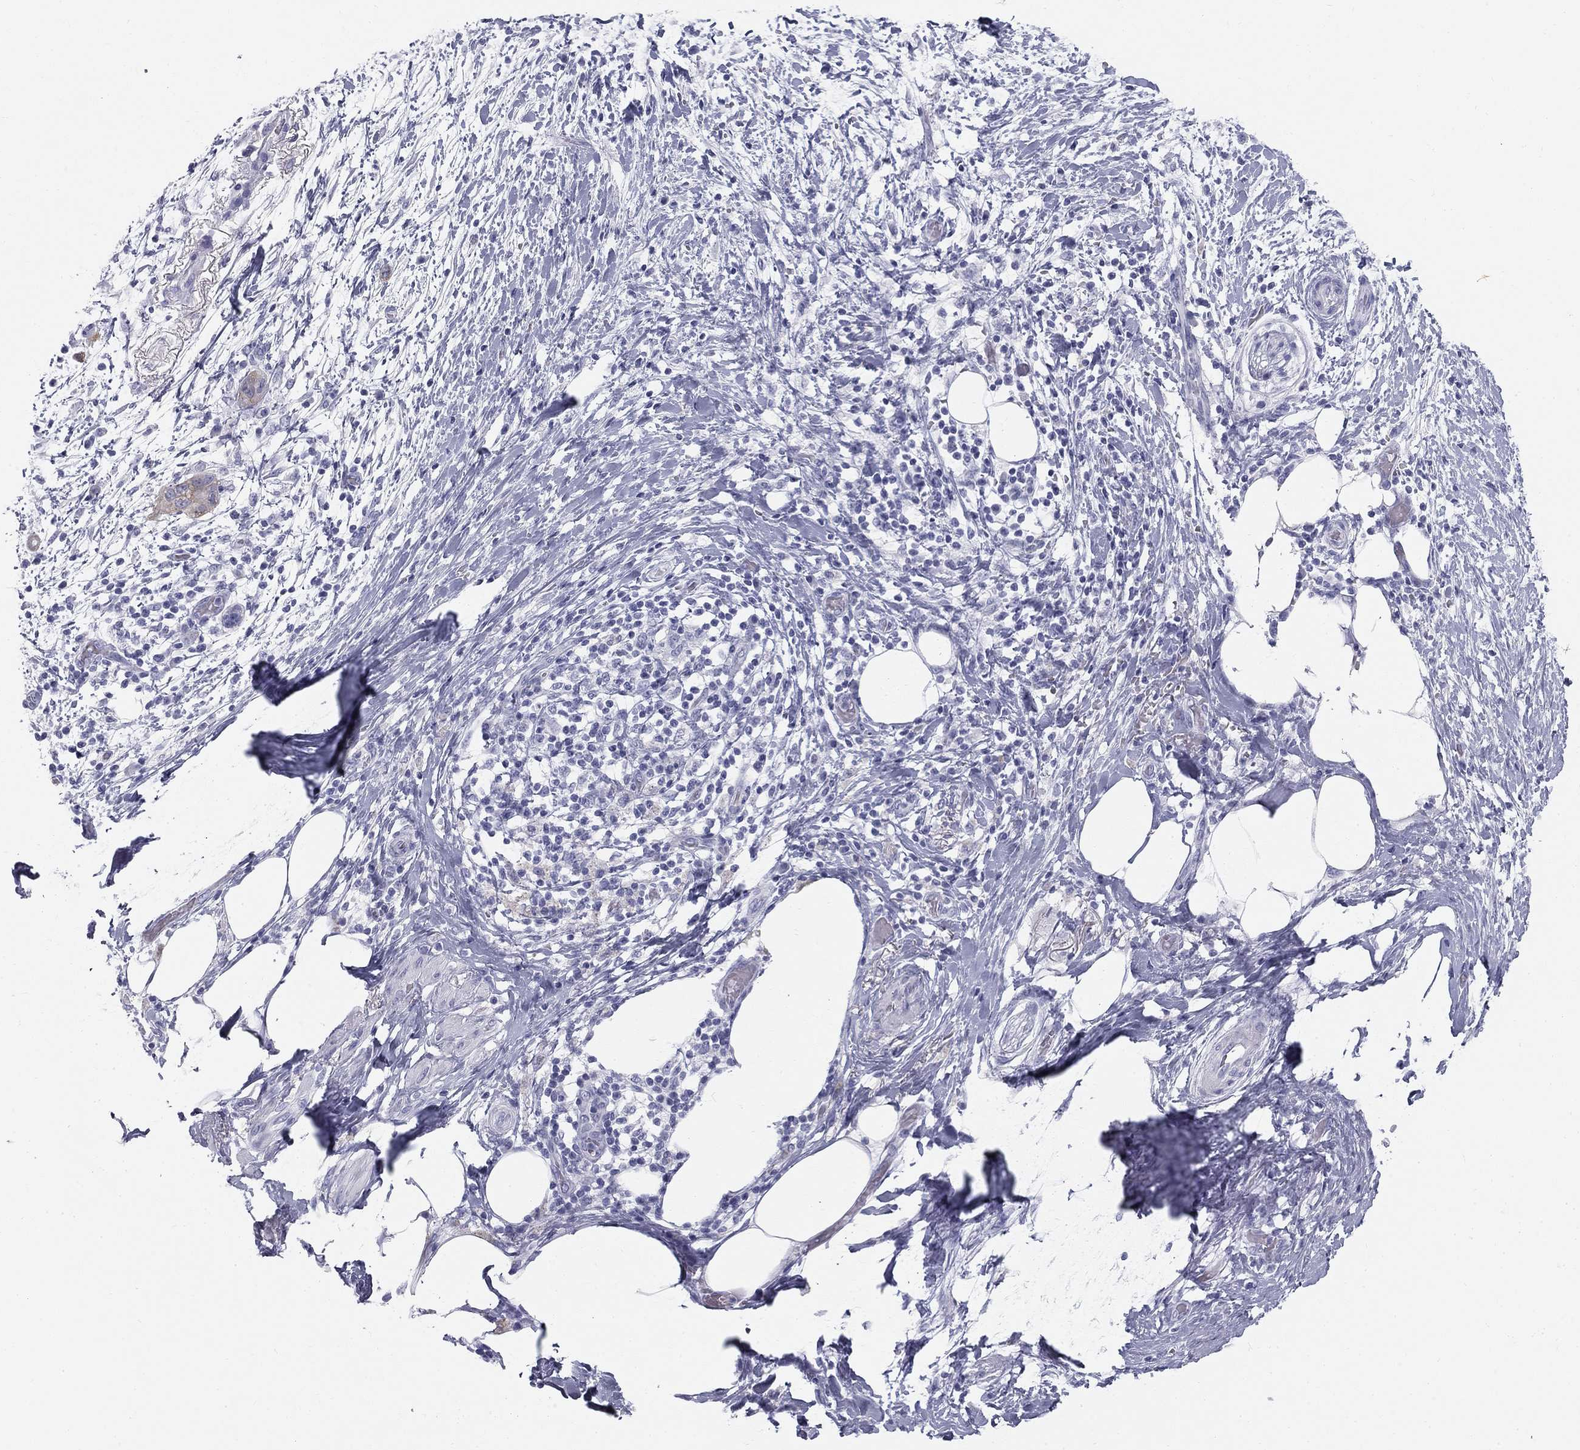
{"staining": {"intensity": "negative", "quantity": "none", "location": "none"}, "tissue": "pancreatic cancer", "cell_type": "Tumor cells", "image_type": "cancer", "snomed": [{"axis": "morphology", "description": "Adenocarcinoma, NOS"}, {"axis": "topography", "description": "Pancreas"}], "caption": "Immunohistochemistry image of neoplastic tissue: human pancreatic cancer stained with DAB (3,3'-diaminobenzidine) shows no significant protein staining in tumor cells.", "gene": "SULT2B1", "patient": {"sex": "female", "age": 72}}